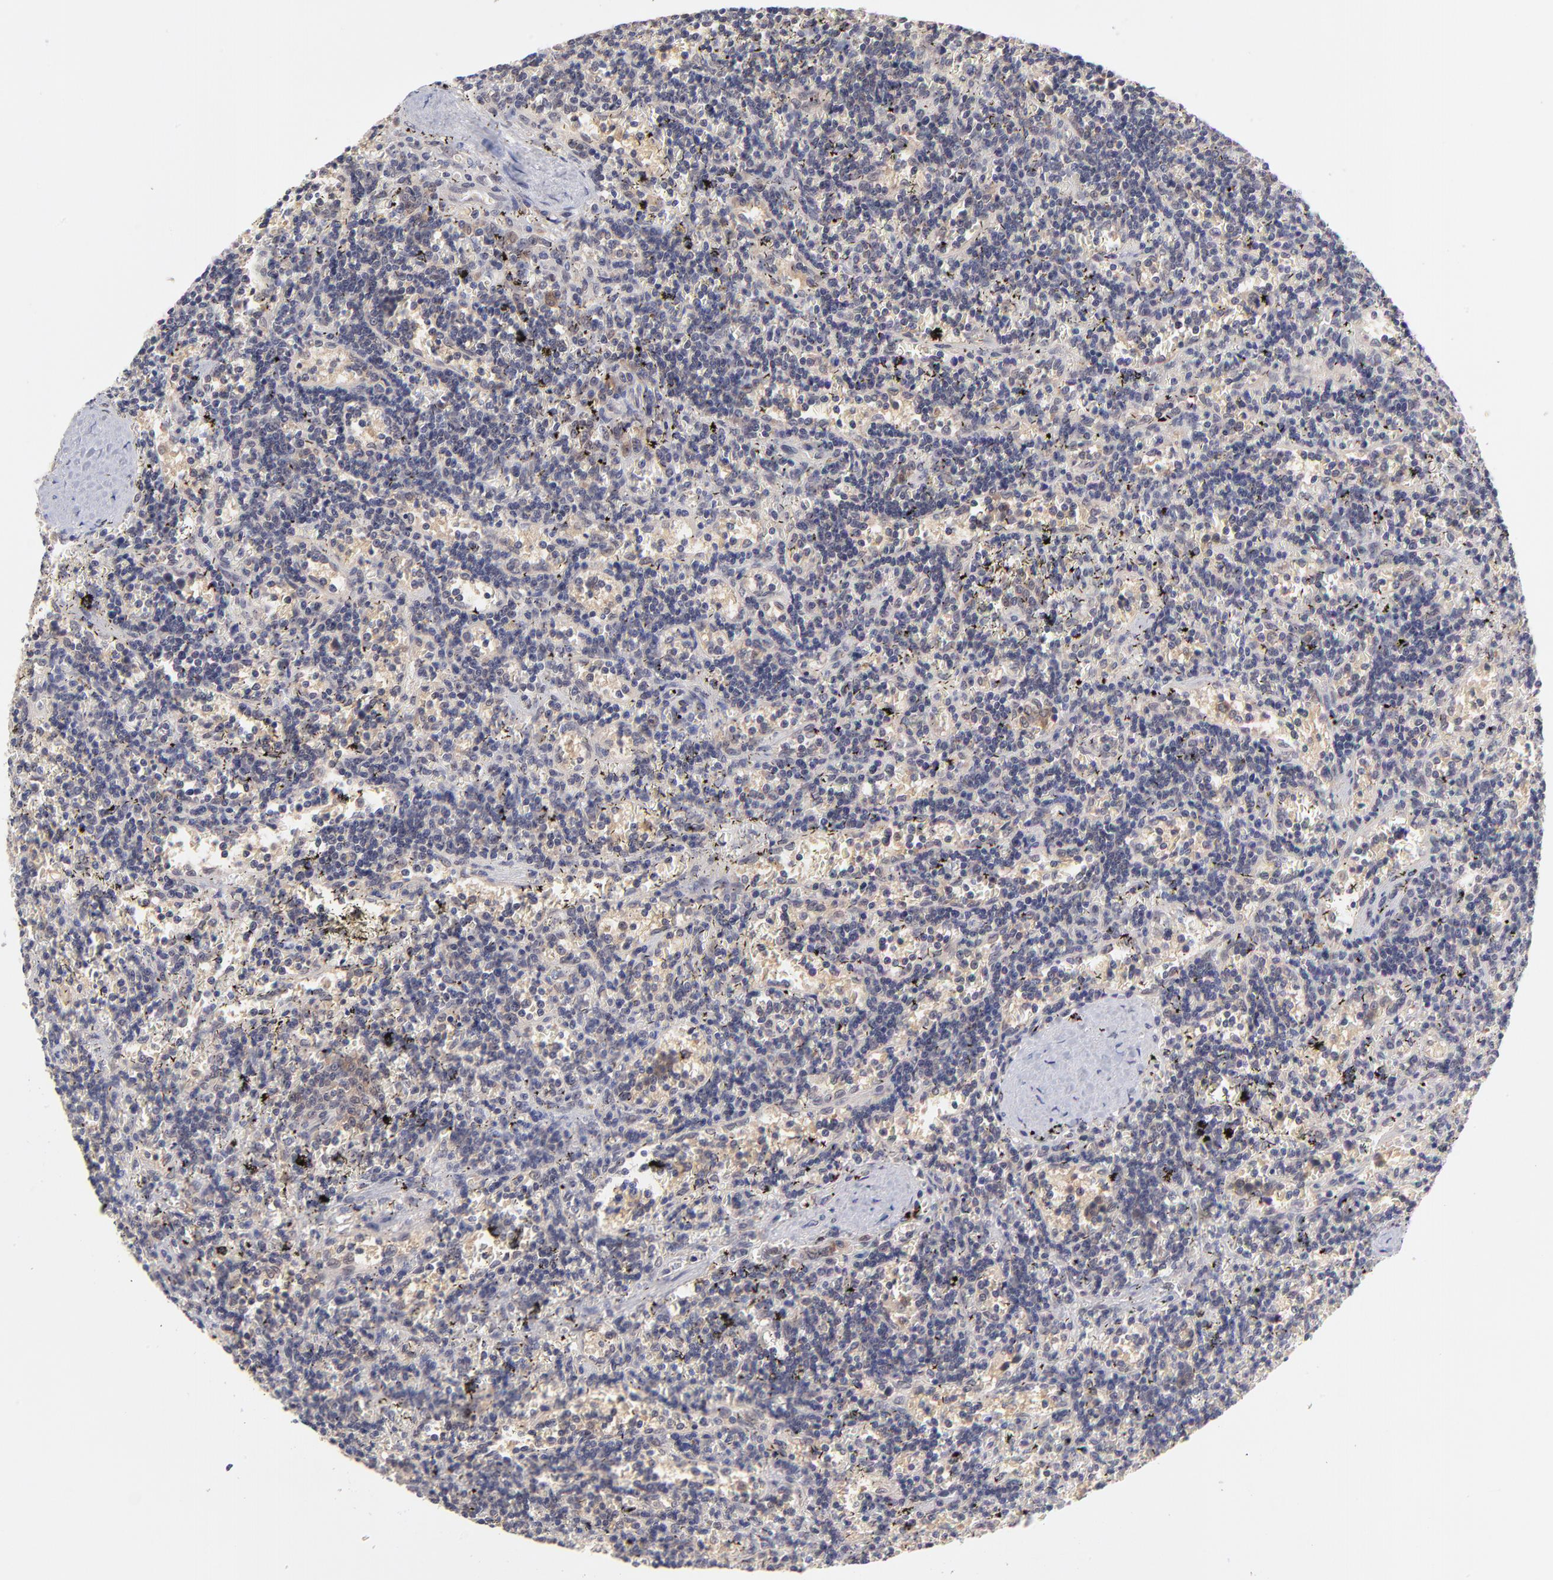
{"staining": {"intensity": "weak", "quantity": "<25%", "location": "cytoplasmic/membranous"}, "tissue": "lymphoma", "cell_type": "Tumor cells", "image_type": "cancer", "snomed": [{"axis": "morphology", "description": "Malignant lymphoma, non-Hodgkin's type, Low grade"}, {"axis": "topography", "description": "Spleen"}], "caption": "An IHC photomicrograph of low-grade malignant lymphoma, non-Hodgkin's type is shown. There is no staining in tumor cells of low-grade malignant lymphoma, non-Hodgkin's type.", "gene": "UBE2E3", "patient": {"sex": "male", "age": 60}}